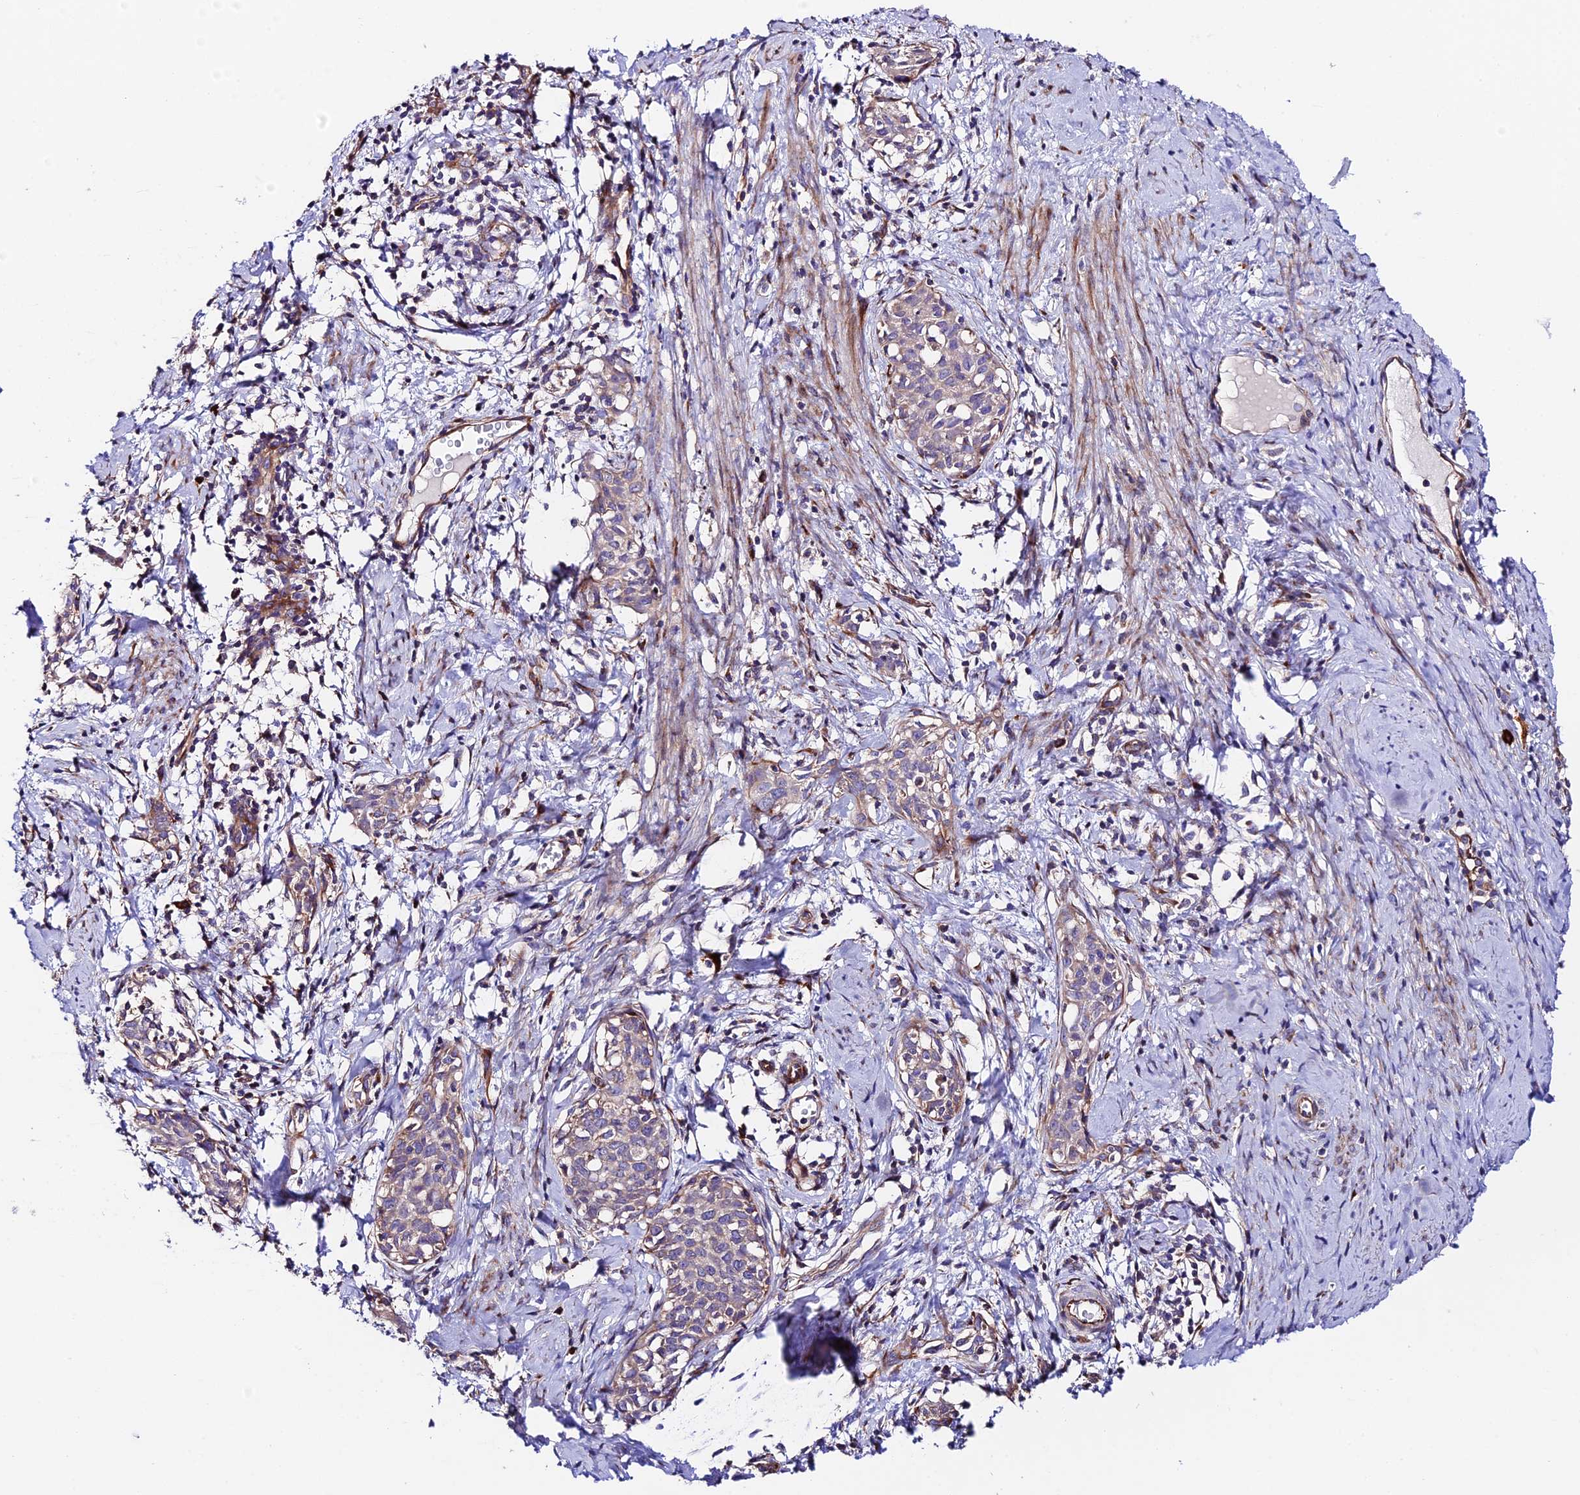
{"staining": {"intensity": "weak", "quantity": "<25%", "location": "cytoplasmic/membranous"}, "tissue": "cervical cancer", "cell_type": "Tumor cells", "image_type": "cancer", "snomed": [{"axis": "morphology", "description": "Squamous cell carcinoma, NOS"}, {"axis": "topography", "description": "Cervix"}], "caption": "This image is of cervical cancer stained with IHC to label a protein in brown with the nuclei are counter-stained blue. There is no expression in tumor cells. (Stains: DAB IHC with hematoxylin counter stain, Microscopy: brightfield microscopy at high magnification).", "gene": "VPS13C", "patient": {"sex": "female", "age": 52}}